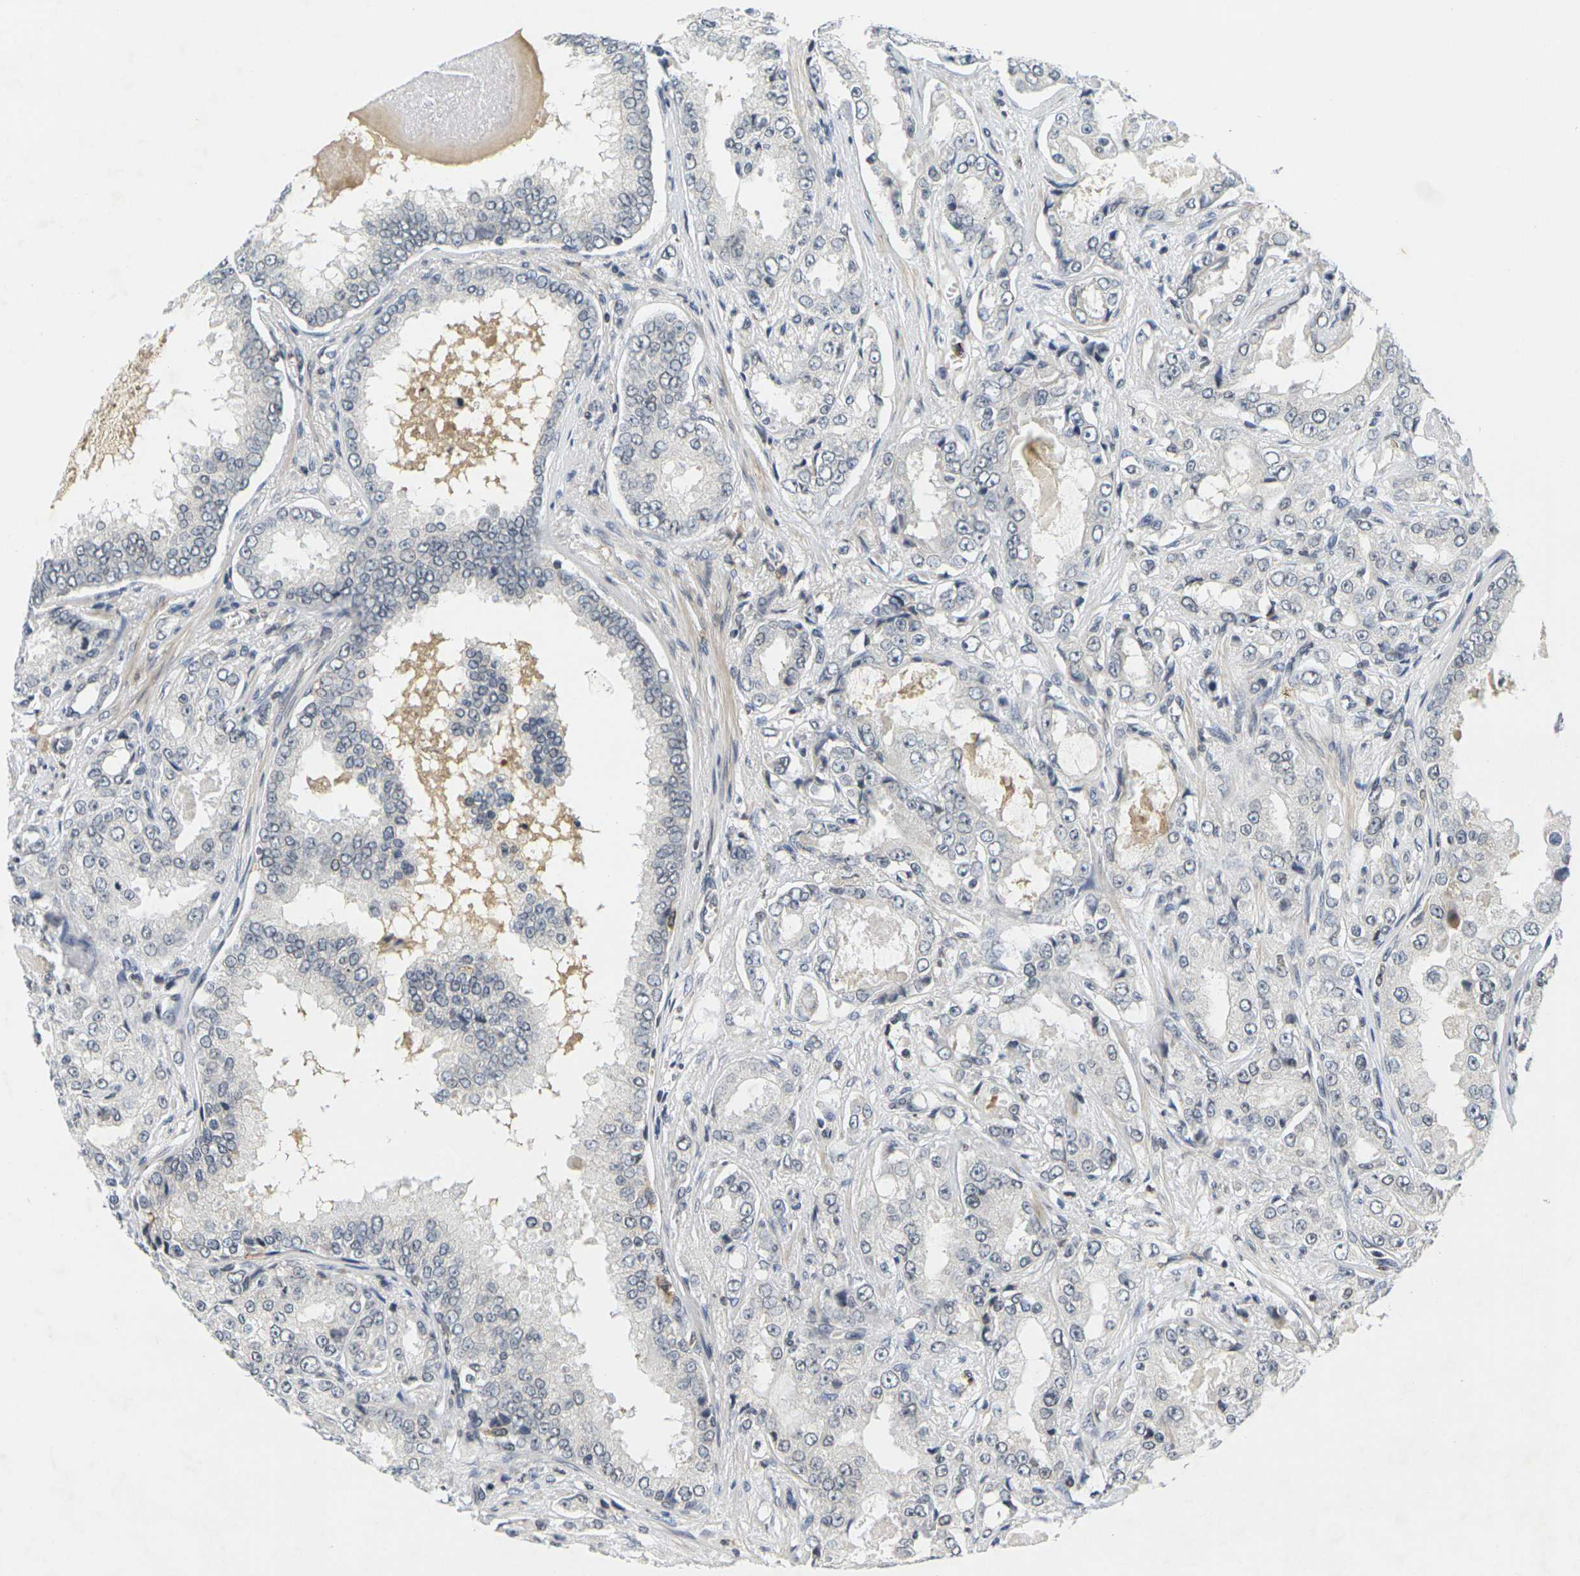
{"staining": {"intensity": "weak", "quantity": "<25%", "location": "cytoplasmic/membranous,nuclear"}, "tissue": "prostate cancer", "cell_type": "Tumor cells", "image_type": "cancer", "snomed": [{"axis": "morphology", "description": "Adenocarcinoma, High grade"}, {"axis": "topography", "description": "Prostate"}], "caption": "There is no significant staining in tumor cells of prostate cancer (adenocarcinoma (high-grade)).", "gene": "C1QC", "patient": {"sex": "male", "age": 73}}